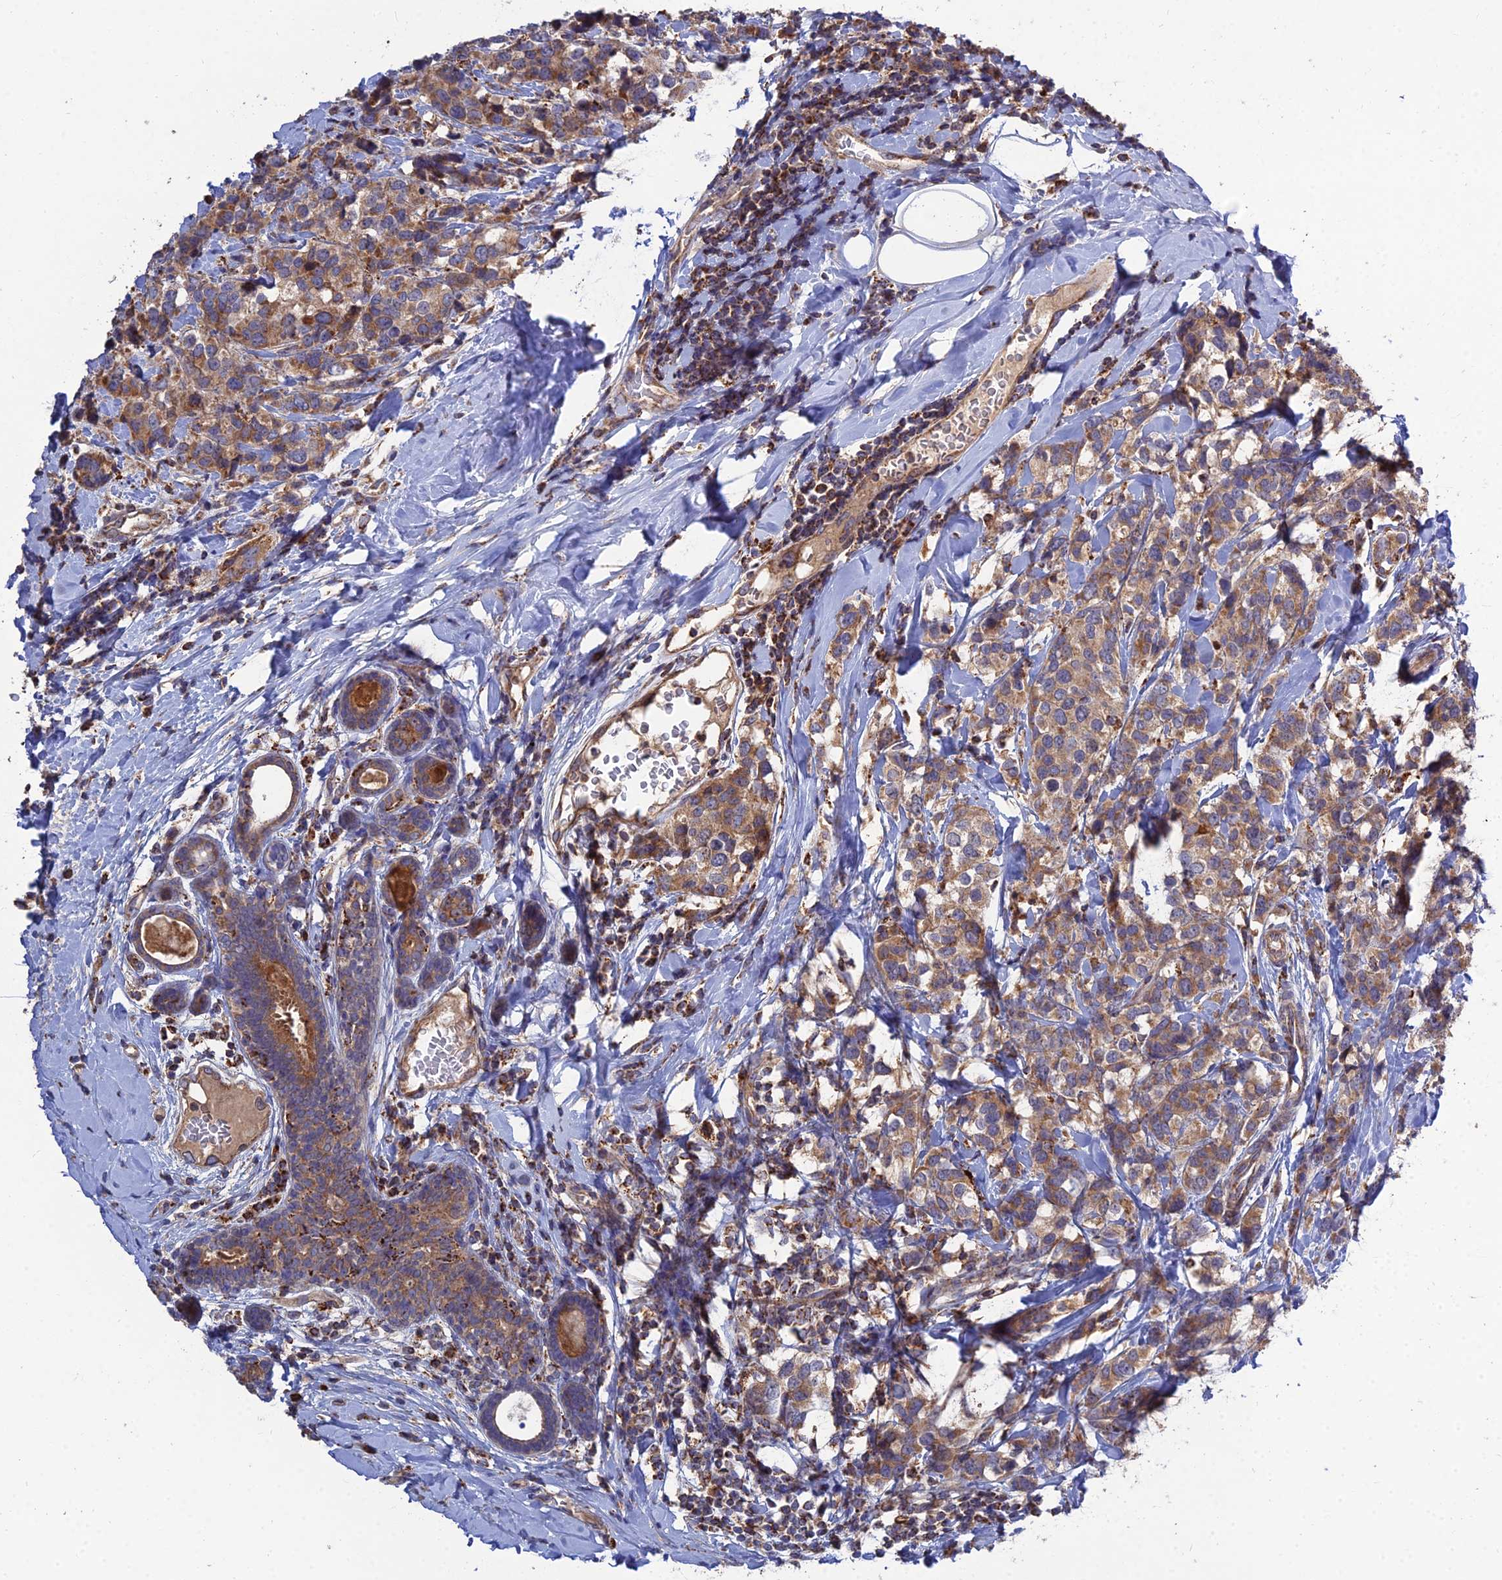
{"staining": {"intensity": "moderate", "quantity": ">75%", "location": "cytoplasmic/membranous"}, "tissue": "breast cancer", "cell_type": "Tumor cells", "image_type": "cancer", "snomed": [{"axis": "morphology", "description": "Lobular carcinoma"}, {"axis": "topography", "description": "Breast"}], "caption": "A brown stain labels moderate cytoplasmic/membranous staining of a protein in breast cancer (lobular carcinoma) tumor cells. Using DAB (3,3'-diaminobenzidine) (brown) and hematoxylin (blue) stains, captured at high magnification using brightfield microscopy.", "gene": "RIC8B", "patient": {"sex": "female", "age": 59}}